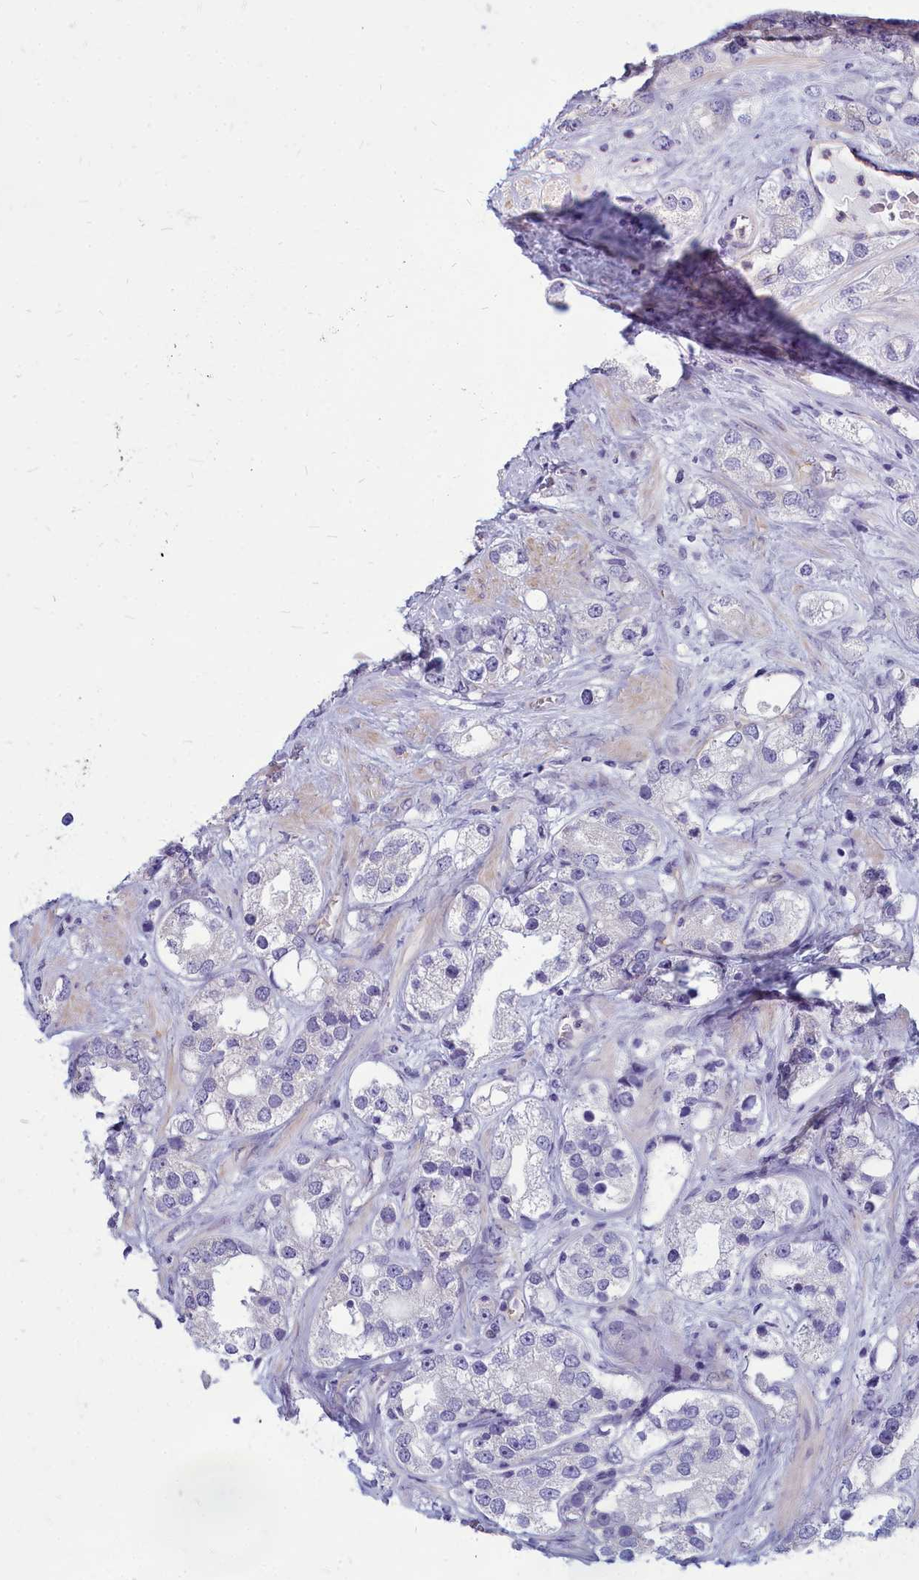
{"staining": {"intensity": "negative", "quantity": "none", "location": "none"}, "tissue": "prostate cancer", "cell_type": "Tumor cells", "image_type": "cancer", "snomed": [{"axis": "morphology", "description": "Adenocarcinoma, NOS"}, {"axis": "topography", "description": "Prostate"}], "caption": "Tumor cells are negative for protein expression in human prostate cancer. The staining was performed using DAB (3,3'-diaminobenzidine) to visualize the protein expression in brown, while the nuclei were stained in blue with hematoxylin (Magnification: 20x).", "gene": "TTC5", "patient": {"sex": "male", "age": 79}}